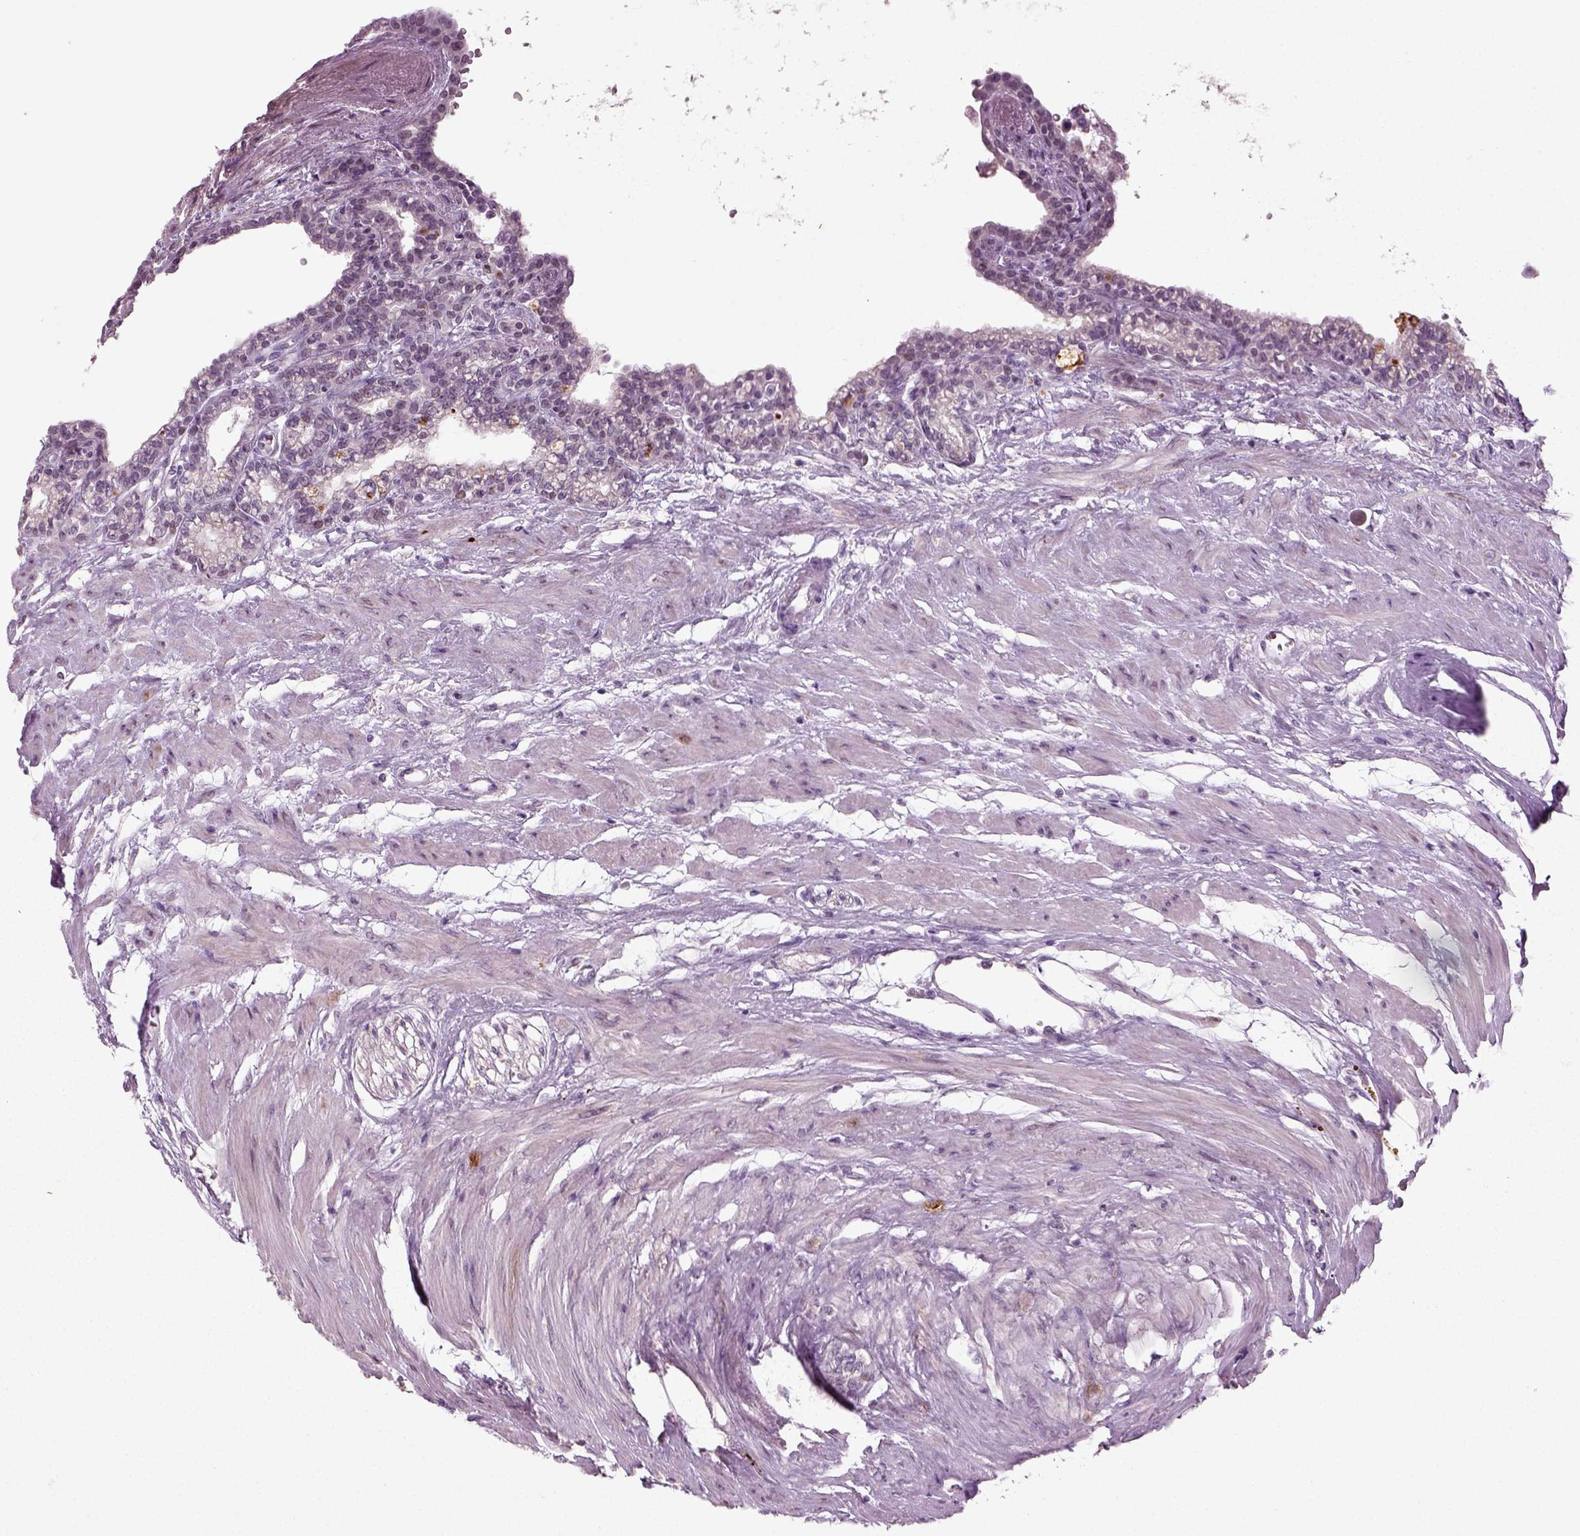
{"staining": {"intensity": "strong", "quantity": "<25%", "location": "cytoplasmic/membranous"}, "tissue": "seminal vesicle", "cell_type": "Glandular cells", "image_type": "normal", "snomed": [{"axis": "morphology", "description": "Normal tissue, NOS"}, {"axis": "morphology", "description": "Urothelial carcinoma, NOS"}, {"axis": "topography", "description": "Urinary bladder"}, {"axis": "topography", "description": "Seminal veicle"}], "caption": "High-magnification brightfield microscopy of normal seminal vesicle stained with DAB (brown) and counterstained with hematoxylin (blue). glandular cells exhibit strong cytoplasmic/membranous expression is seen in about<25% of cells.", "gene": "SYNGAP1", "patient": {"sex": "male", "age": 76}}